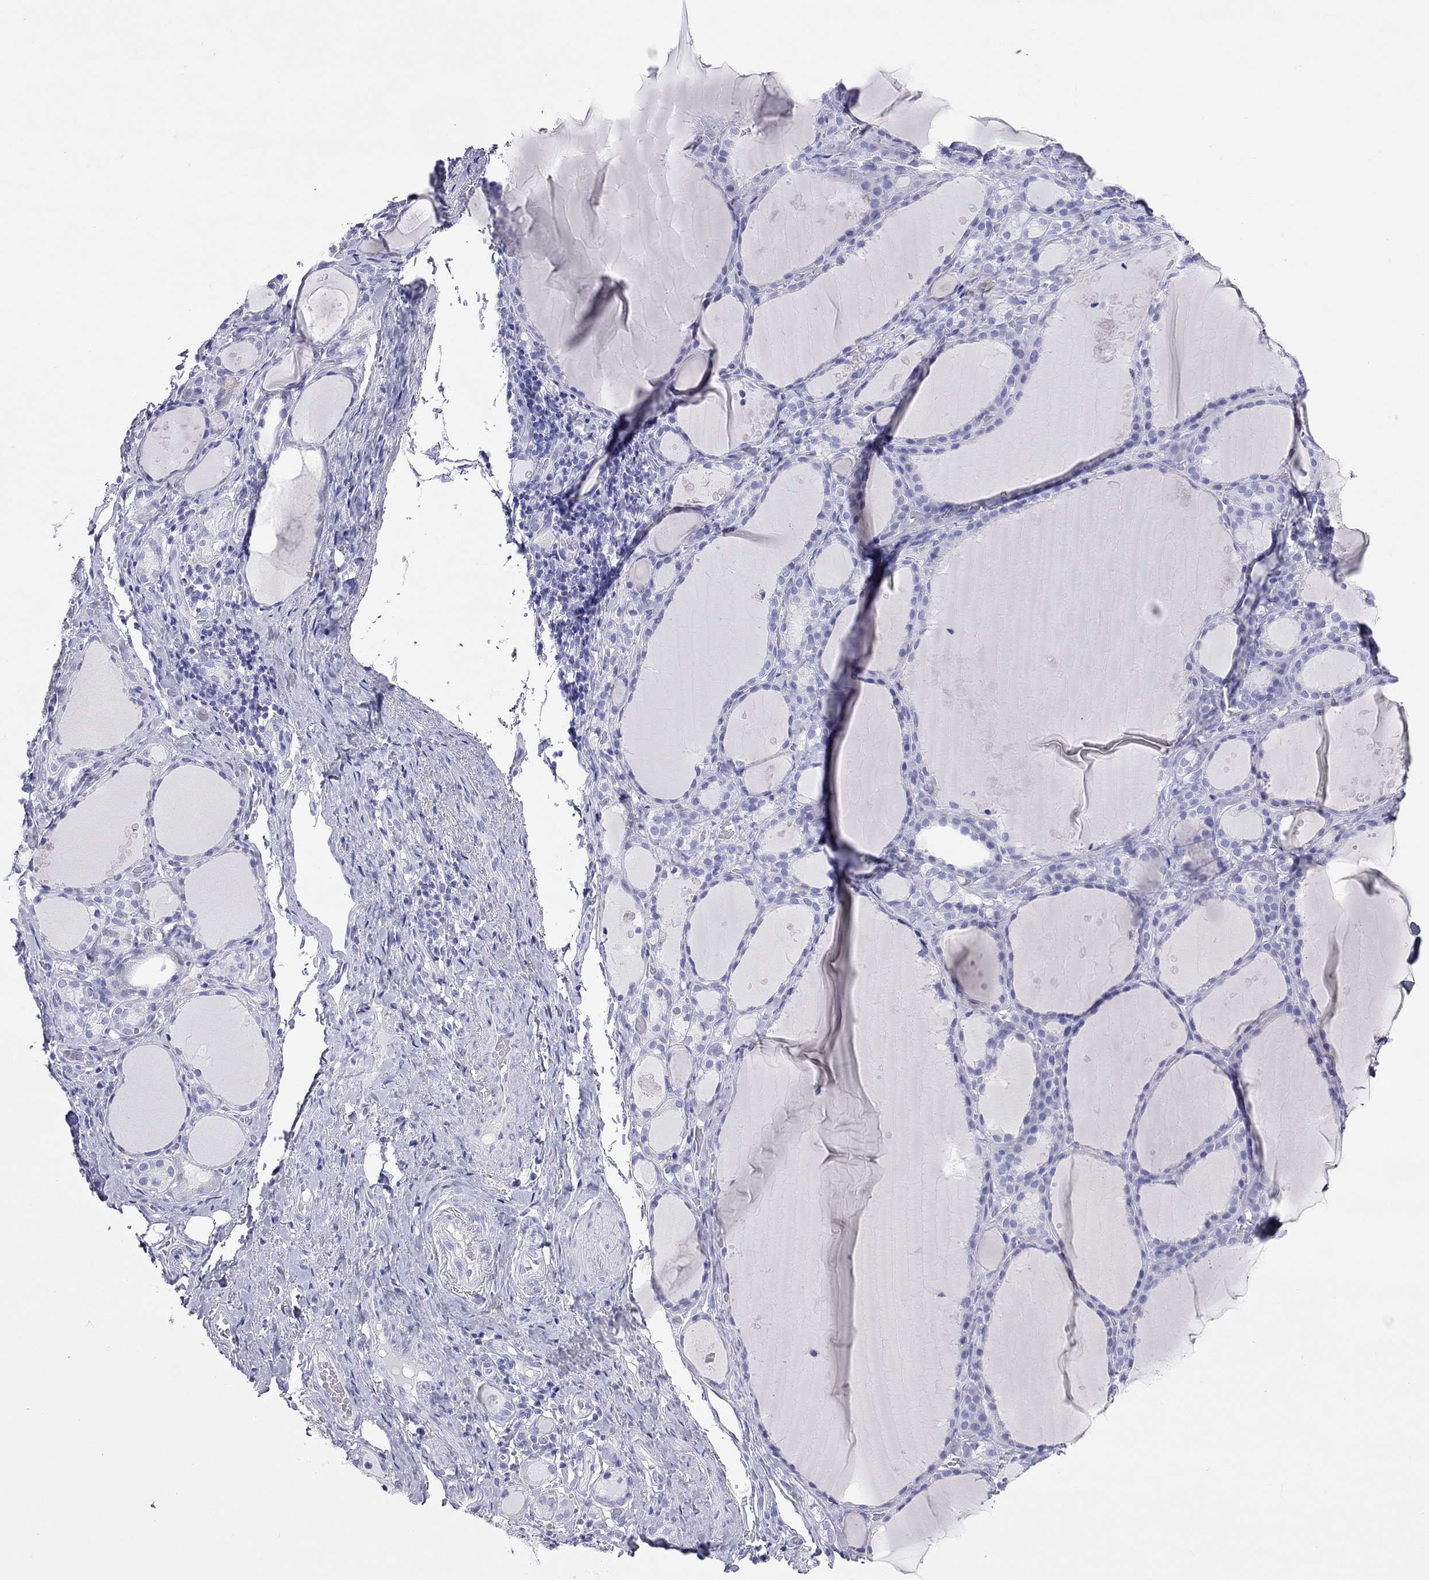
{"staining": {"intensity": "negative", "quantity": "none", "location": "none"}, "tissue": "thyroid gland", "cell_type": "Glandular cells", "image_type": "normal", "snomed": [{"axis": "morphology", "description": "Normal tissue, NOS"}, {"axis": "topography", "description": "Thyroid gland"}], "caption": "This is a micrograph of immunohistochemistry staining of benign thyroid gland, which shows no positivity in glandular cells. (Brightfield microscopy of DAB immunohistochemistry at high magnification).", "gene": "HLA", "patient": {"sex": "male", "age": 68}}